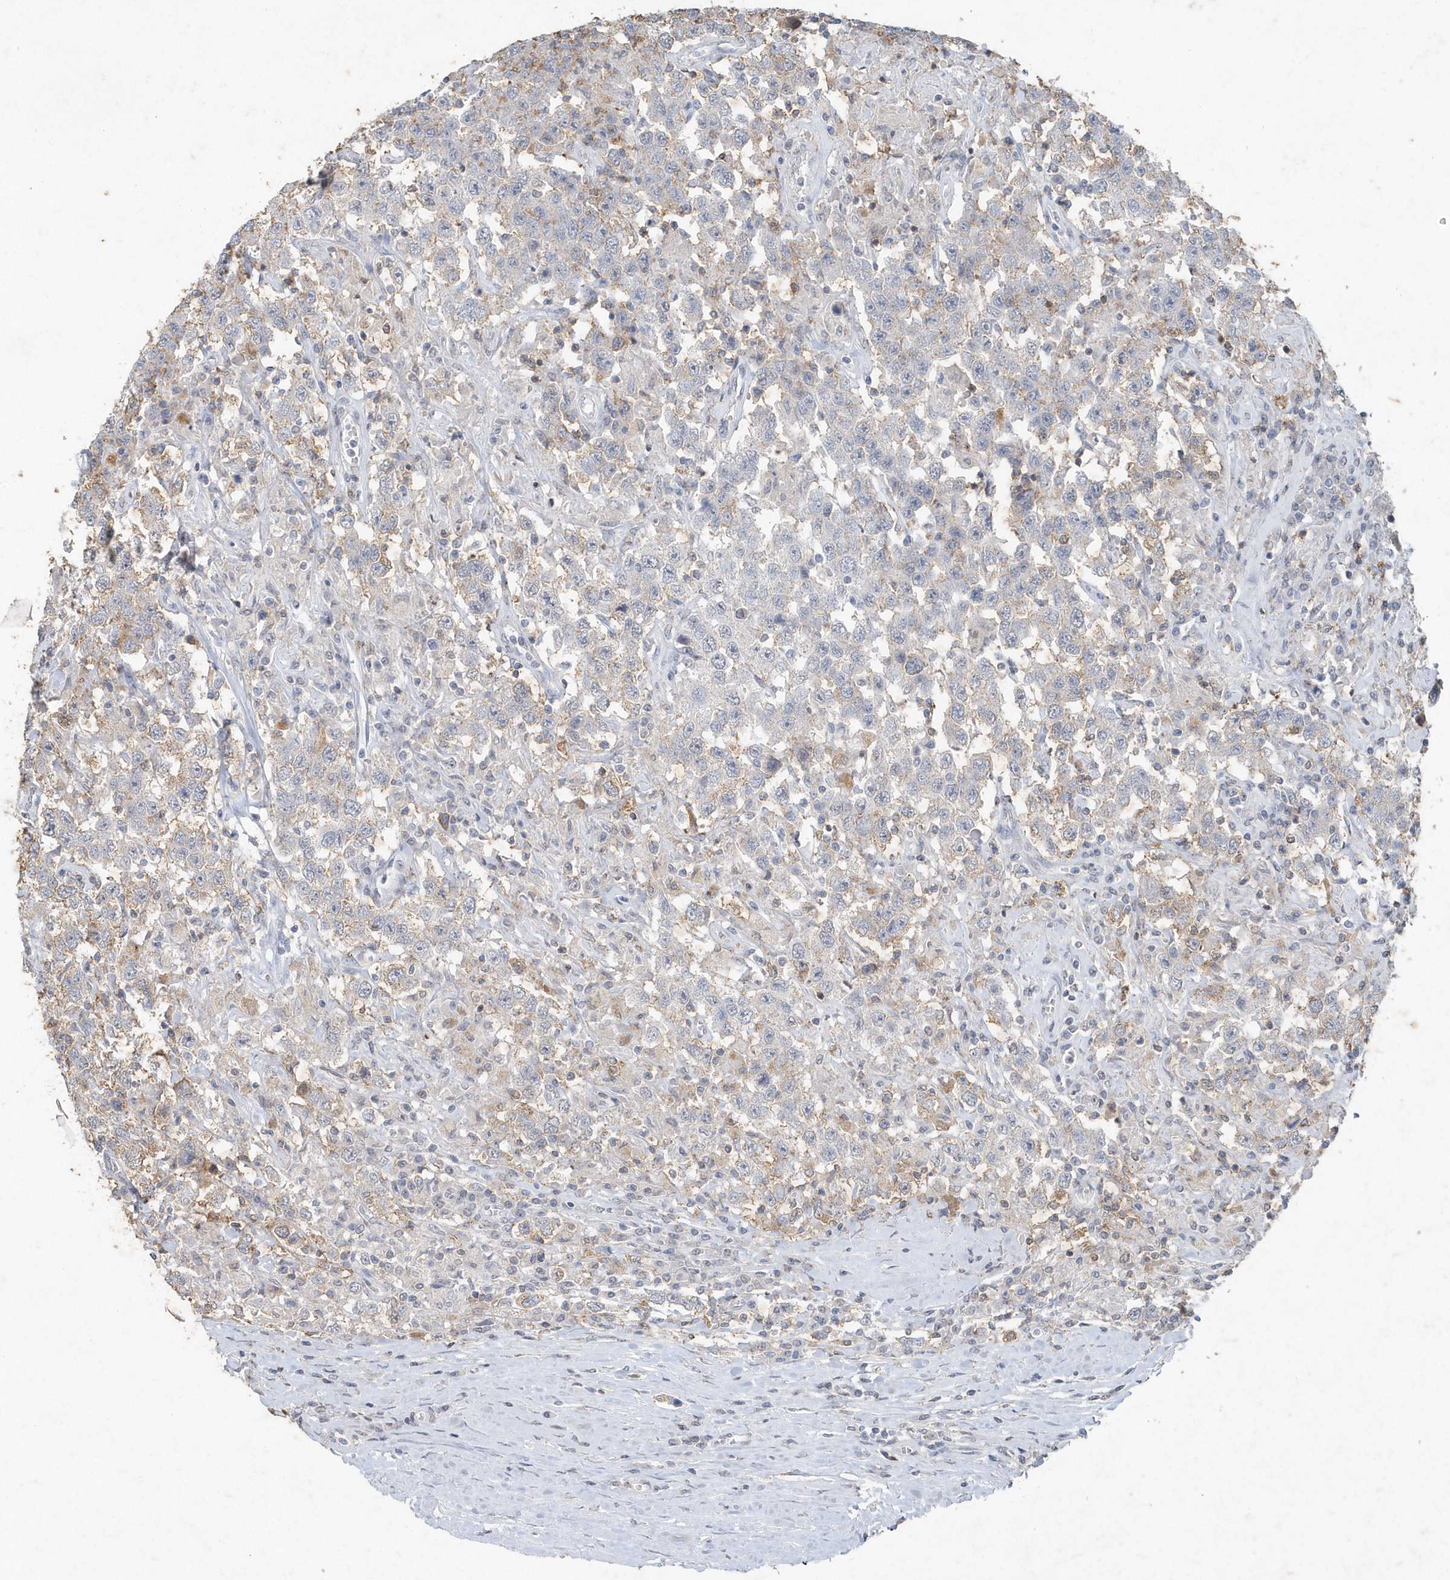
{"staining": {"intensity": "weak", "quantity": "25%-75%", "location": "cytoplasmic/membranous"}, "tissue": "testis cancer", "cell_type": "Tumor cells", "image_type": "cancer", "snomed": [{"axis": "morphology", "description": "Seminoma, NOS"}, {"axis": "topography", "description": "Testis"}], "caption": "This is a micrograph of immunohistochemistry (IHC) staining of testis cancer (seminoma), which shows weak staining in the cytoplasmic/membranous of tumor cells.", "gene": "PDCD1", "patient": {"sex": "male", "age": 41}}